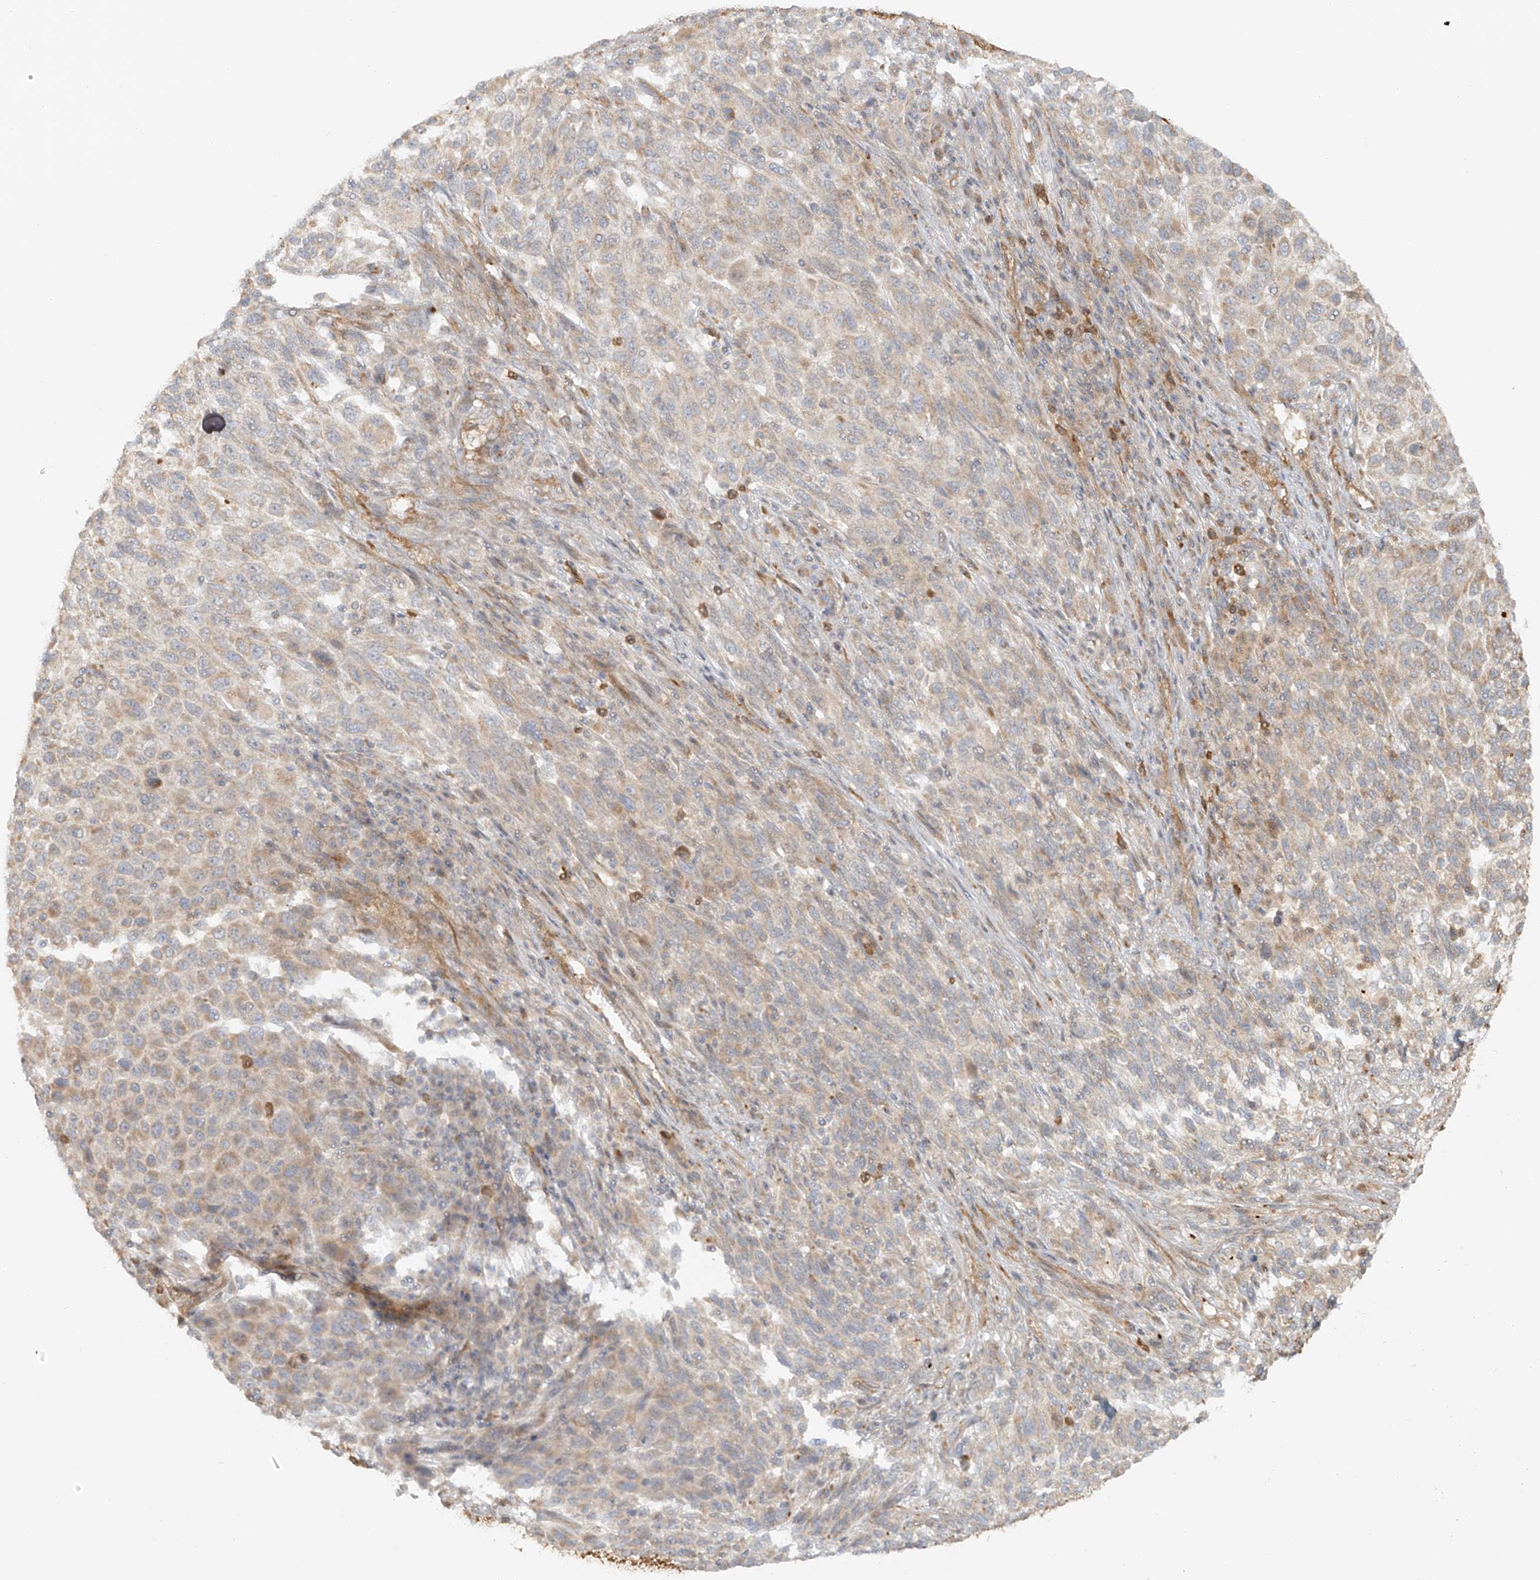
{"staining": {"intensity": "weak", "quantity": "<25%", "location": "cytoplasmic/membranous"}, "tissue": "melanoma", "cell_type": "Tumor cells", "image_type": "cancer", "snomed": [{"axis": "morphology", "description": "Malignant melanoma, Metastatic site"}, {"axis": "topography", "description": "Lymph node"}], "caption": "Malignant melanoma (metastatic site) was stained to show a protein in brown. There is no significant positivity in tumor cells.", "gene": "MIPEP", "patient": {"sex": "male", "age": 61}}